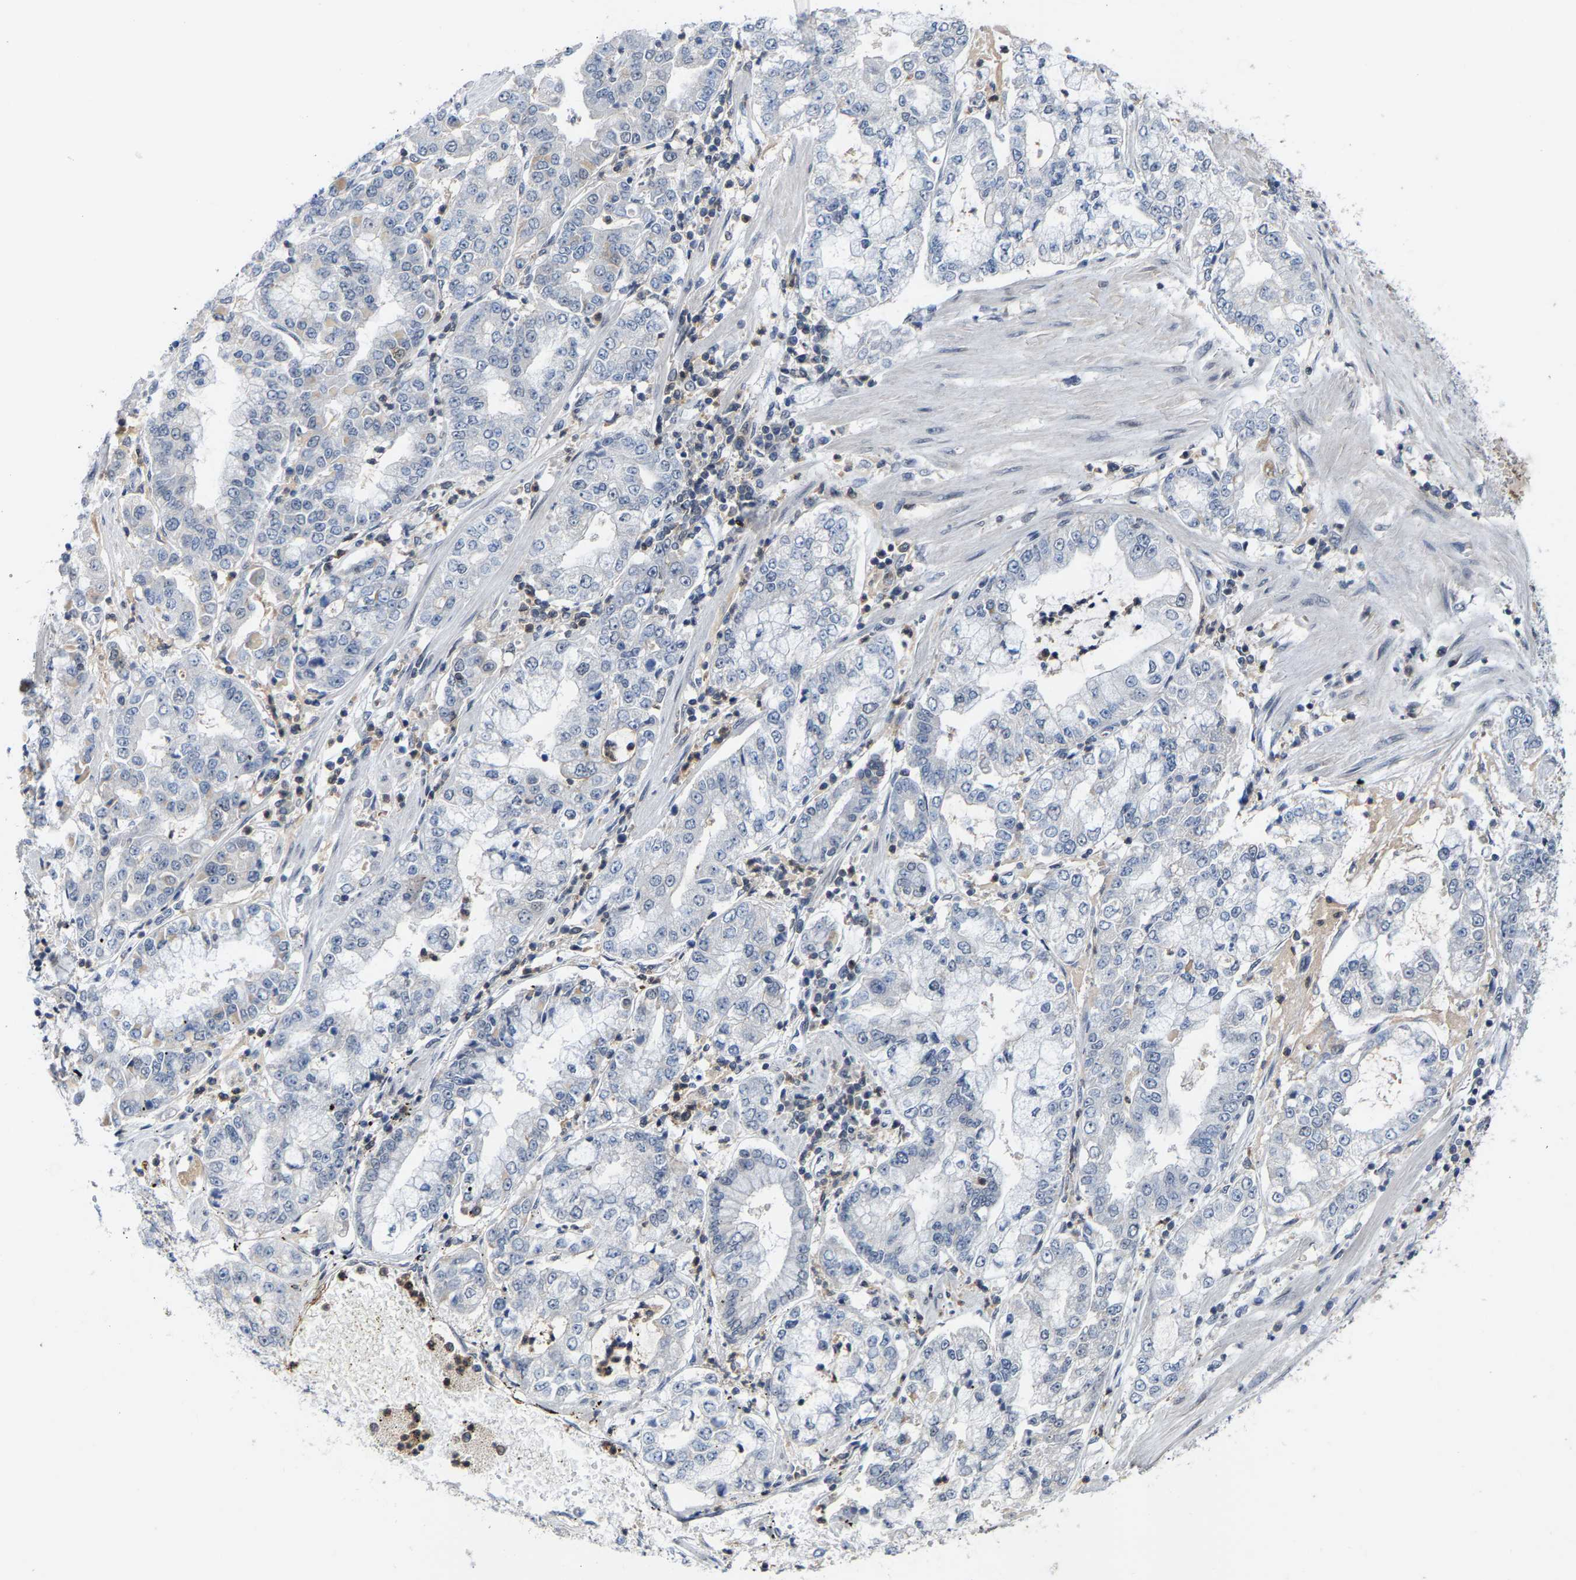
{"staining": {"intensity": "negative", "quantity": "none", "location": "none"}, "tissue": "stomach cancer", "cell_type": "Tumor cells", "image_type": "cancer", "snomed": [{"axis": "morphology", "description": "Adenocarcinoma, NOS"}, {"axis": "topography", "description": "Stomach"}], "caption": "Immunohistochemistry (IHC) of stomach cancer reveals no positivity in tumor cells. Brightfield microscopy of IHC stained with DAB (brown) and hematoxylin (blue), captured at high magnification.", "gene": "FGD3", "patient": {"sex": "male", "age": 76}}